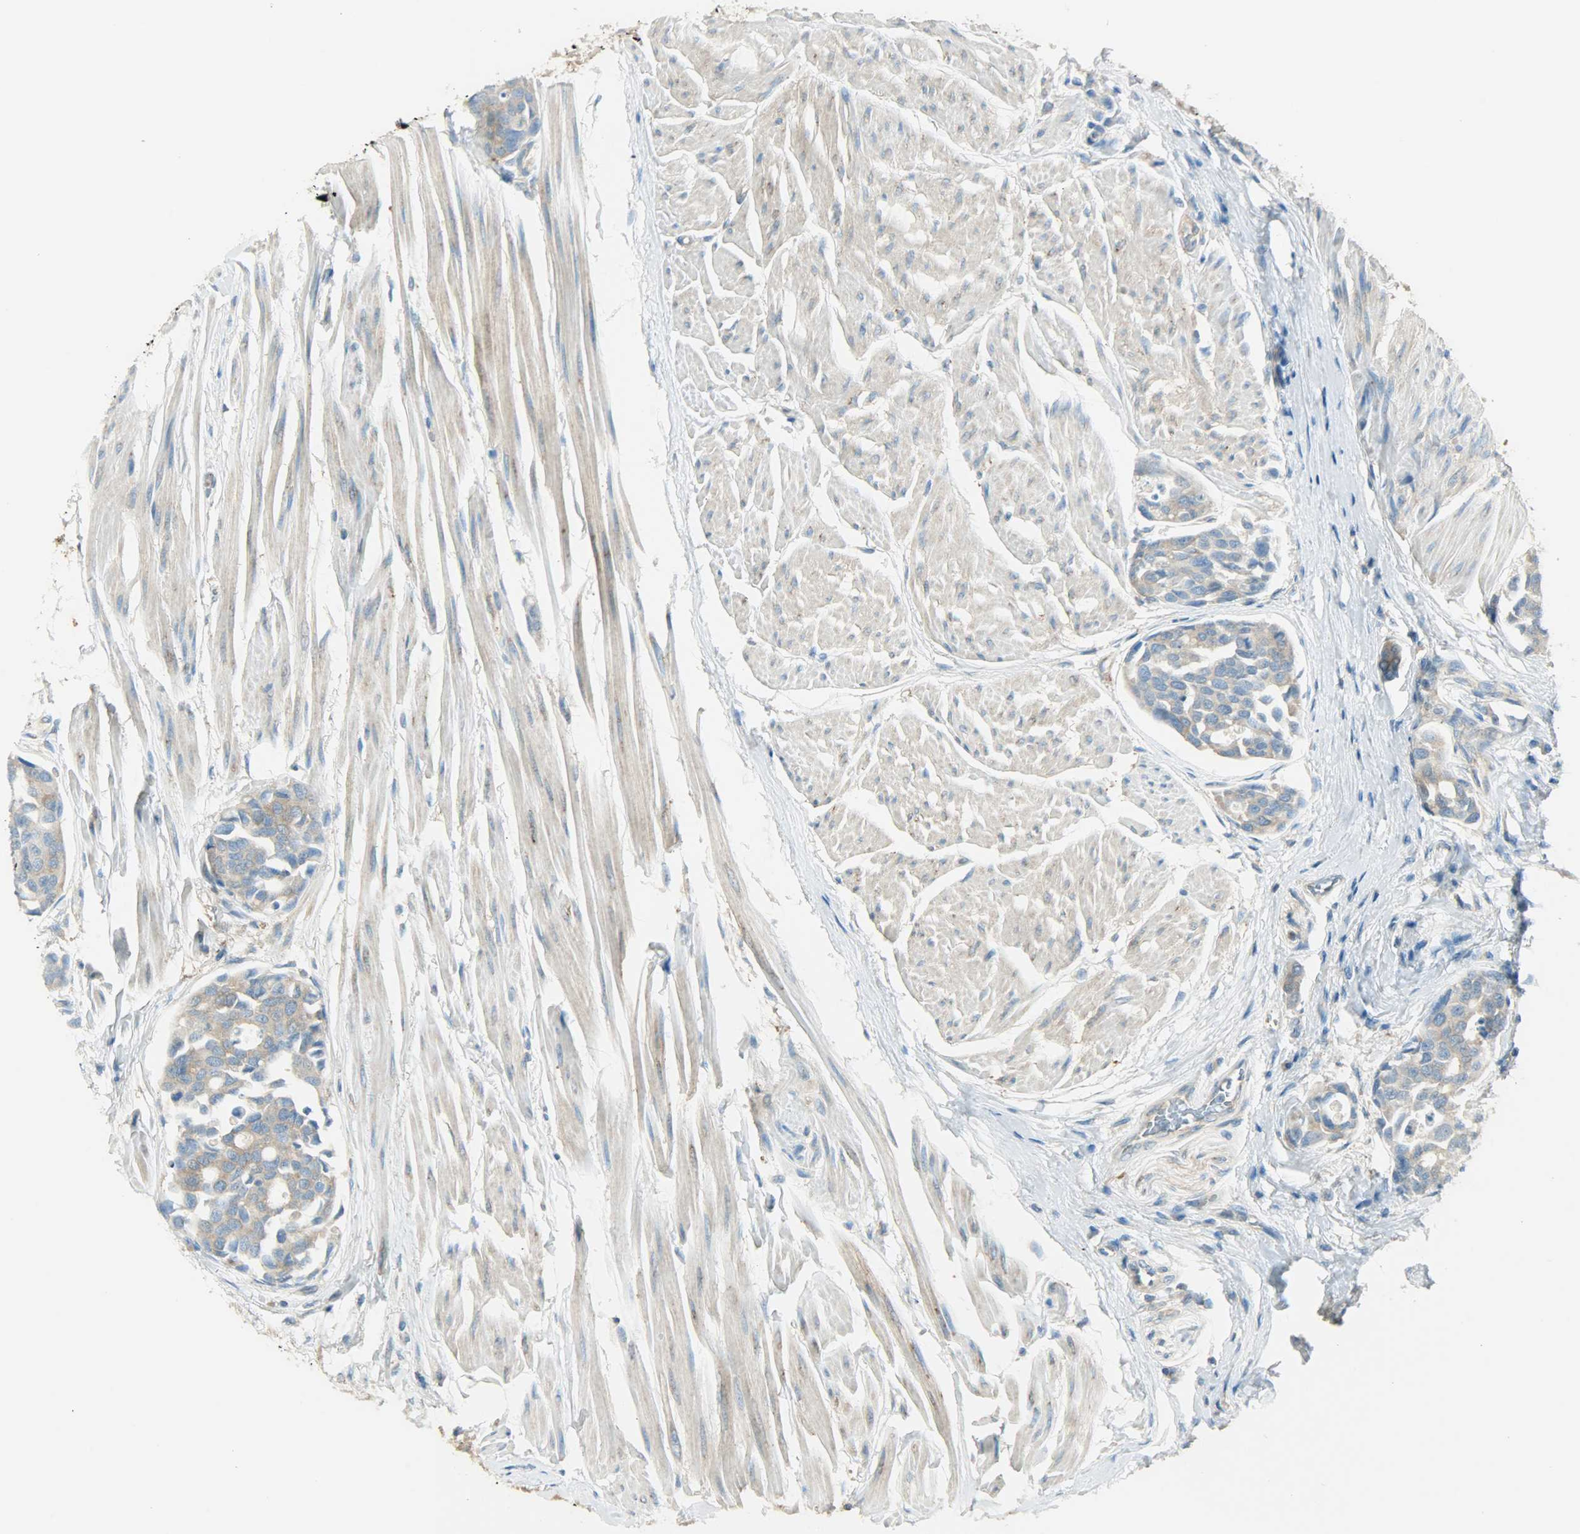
{"staining": {"intensity": "weak", "quantity": "25%-75%", "location": "cytoplasmic/membranous"}, "tissue": "urothelial cancer", "cell_type": "Tumor cells", "image_type": "cancer", "snomed": [{"axis": "morphology", "description": "Urothelial carcinoma, High grade"}, {"axis": "topography", "description": "Urinary bladder"}], "caption": "Protein staining shows weak cytoplasmic/membranous expression in approximately 25%-75% of tumor cells in urothelial carcinoma (high-grade).", "gene": "TSC22D2", "patient": {"sex": "male", "age": 78}}